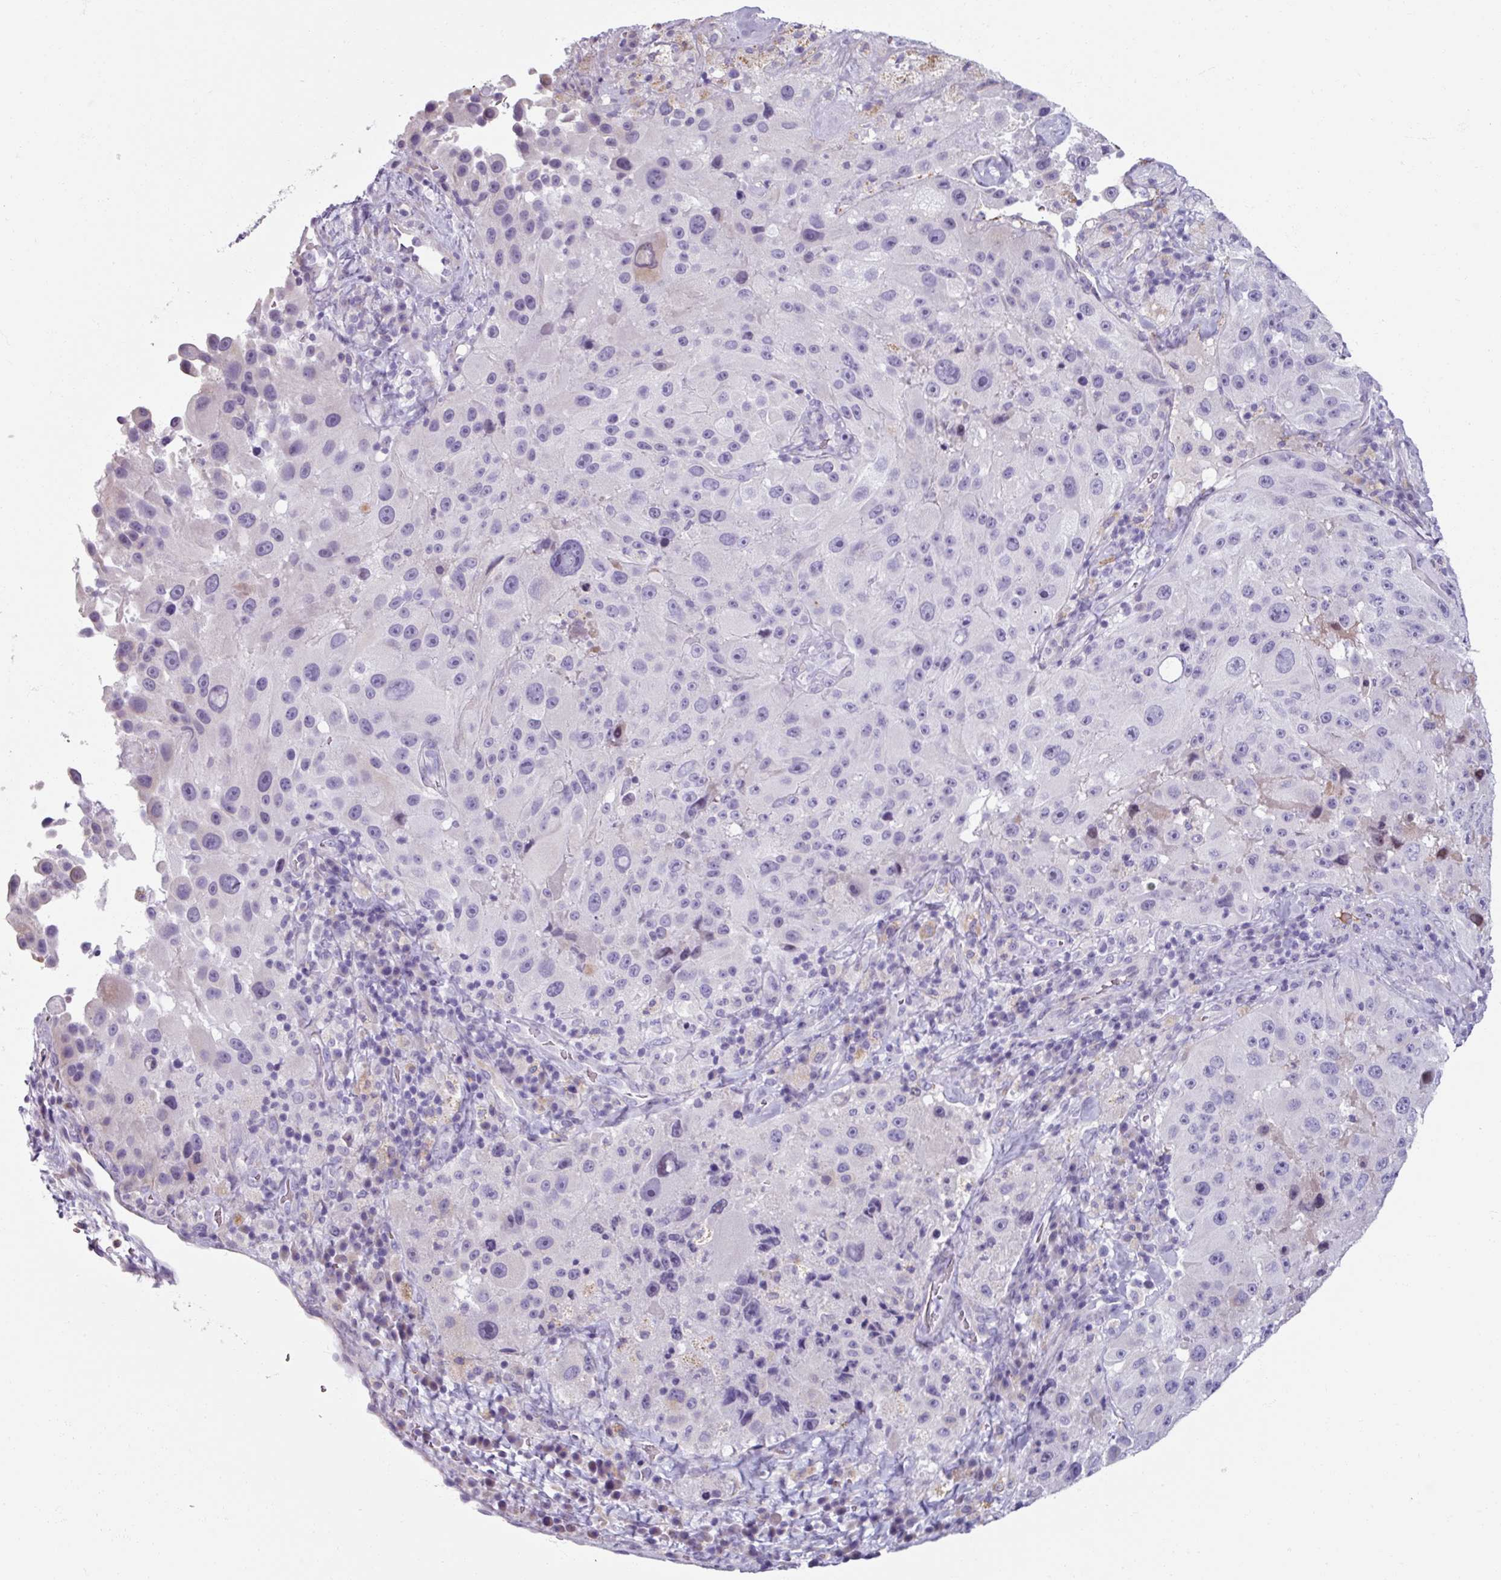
{"staining": {"intensity": "negative", "quantity": "none", "location": "none"}, "tissue": "melanoma", "cell_type": "Tumor cells", "image_type": "cancer", "snomed": [{"axis": "morphology", "description": "Malignant melanoma, Metastatic site"}, {"axis": "topography", "description": "Lymph node"}], "caption": "Immunohistochemistry (IHC) of human malignant melanoma (metastatic site) shows no positivity in tumor cells.", "gene": "SPESP1", "patient": {"sex": "male", "age": 62}}